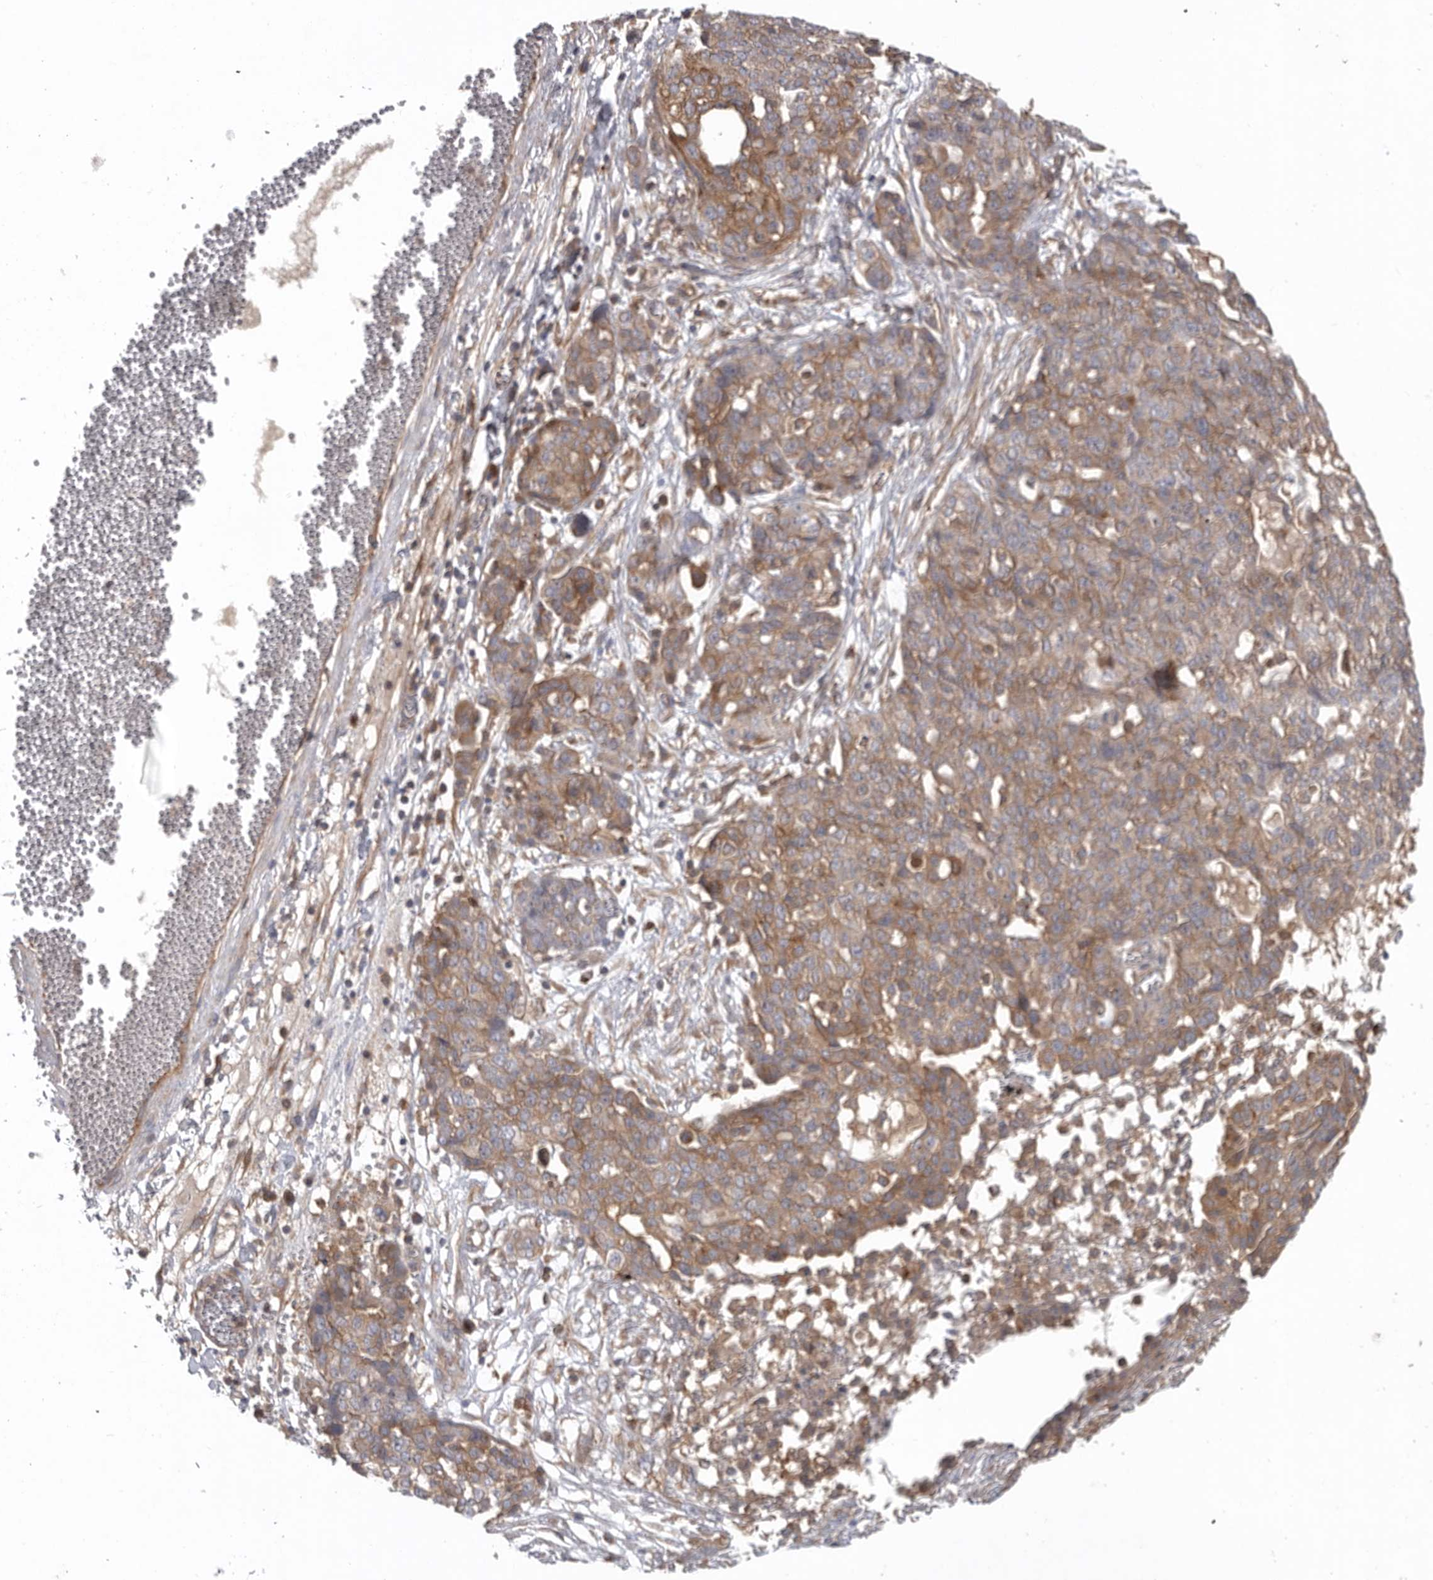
{"staining": {"intensity": "moderate", "quantity": ">75%", "location": "cytoplasmic/membranous"}, "tissue": "ovarian cancer", "cell_type": "Tumor cells", "image_type": "cancer", "snomed": [{"axis": "morphology", "description": "Cystadenocarcinoma, serous, NOS"}, {"axis": "topography", "description": "Soft tissue"}, {"axis": "topography", "description": "Ovary"}], "caption": "A brown stain shows moderate cytoplasmic/membranous staining of a protein in serous cystadenocarcinoma (ovarian) tumor cells.", "gene": "C1orf109", "patient": {"sex": "female", "age": 57}}